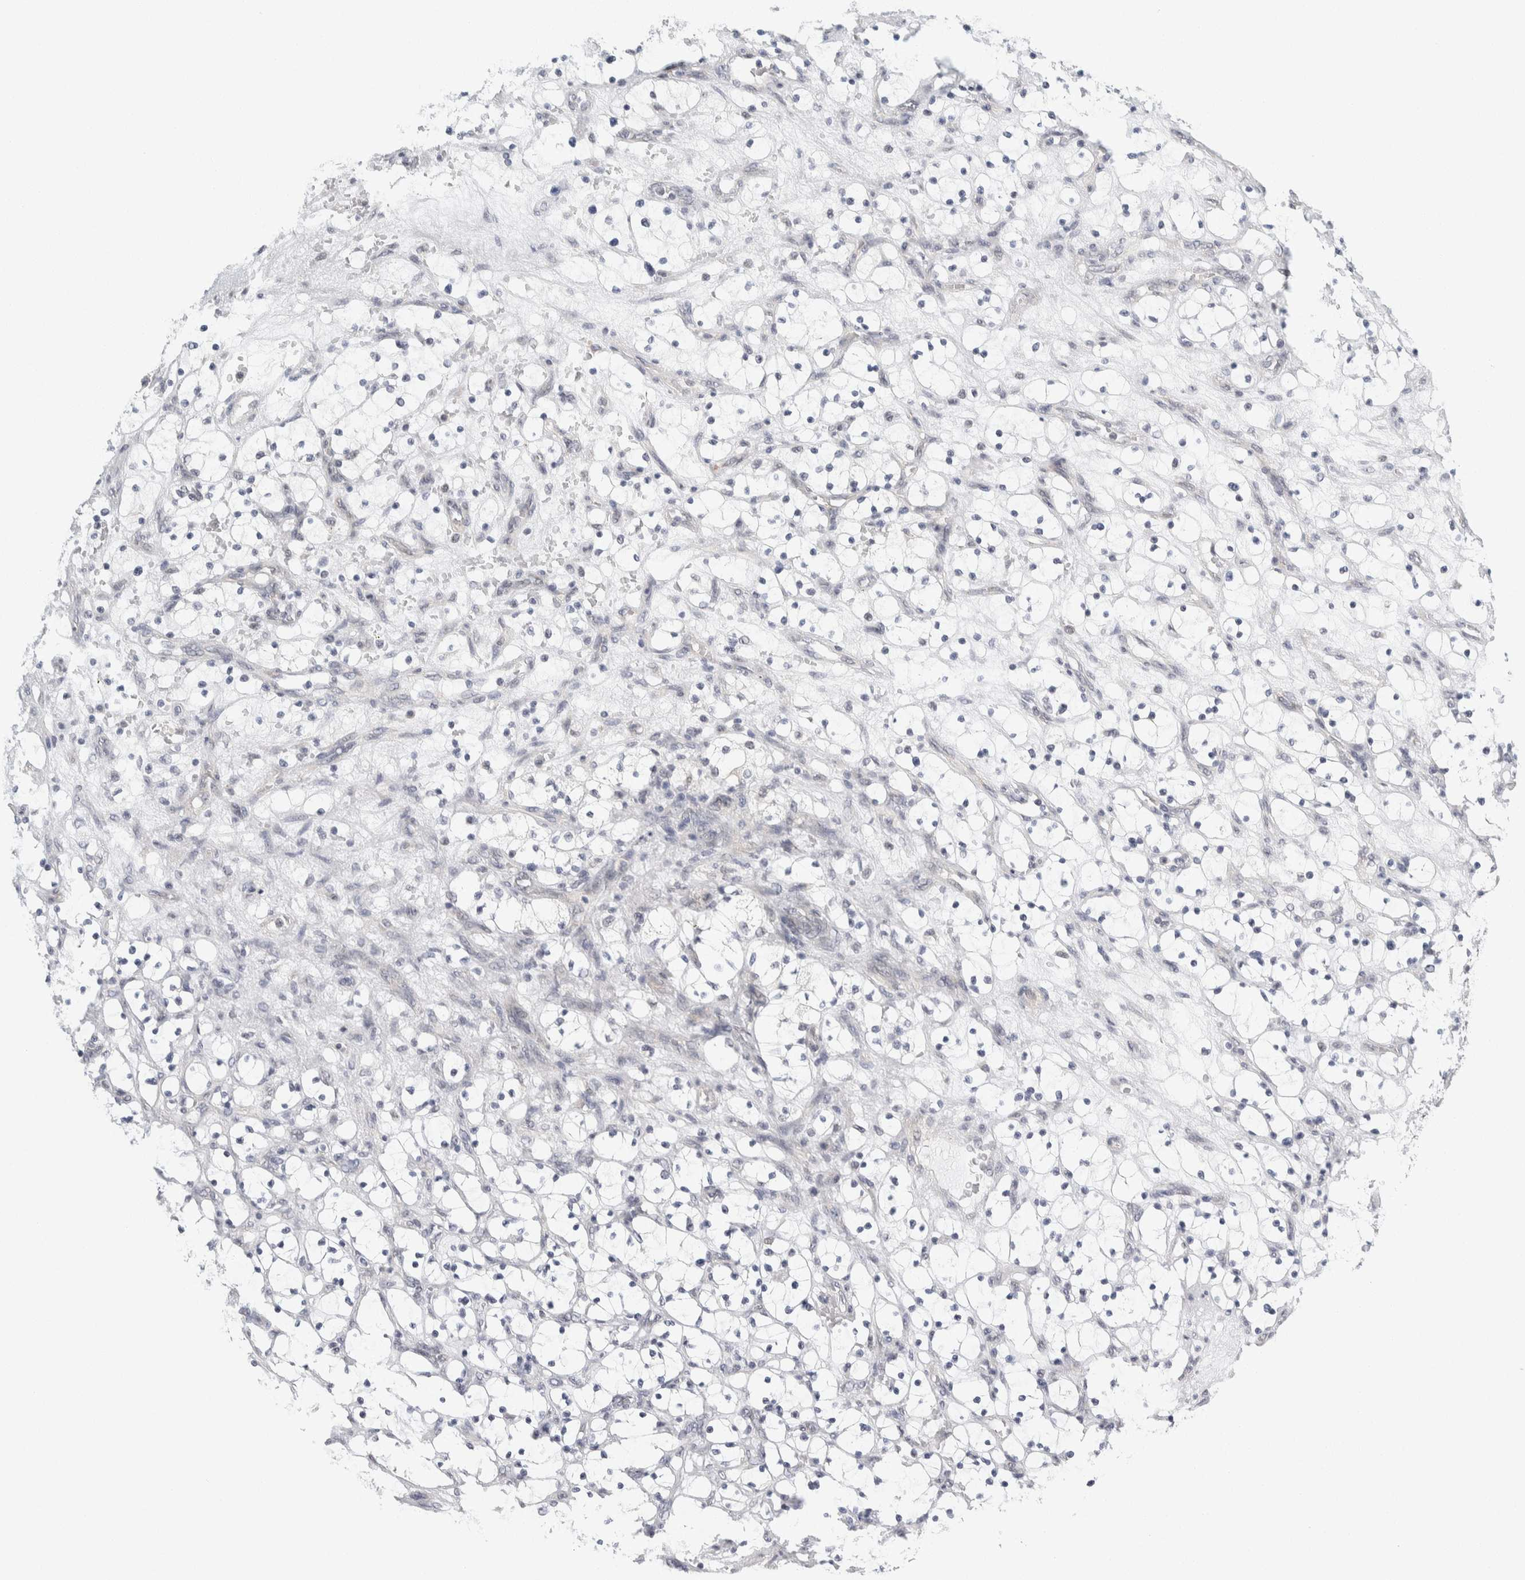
{"staining": {"intensity": "negative", "quantity": "none", "location": "none"}, "tissue": "renal cancer", "cell_type": "Tumor cells", "image_type": "cancer", "snomed": [{"axis": "morphology", "description": "Adenocarcinoma, NOS"}, {"axis": "topography", "description": "Kidney"}], "caption": "A micrograph of human renal adenocarcinoma is negative for staining in tumor cells.", "gene": "NEUROD1", "patient": {"sex": "female", "age": 69}}